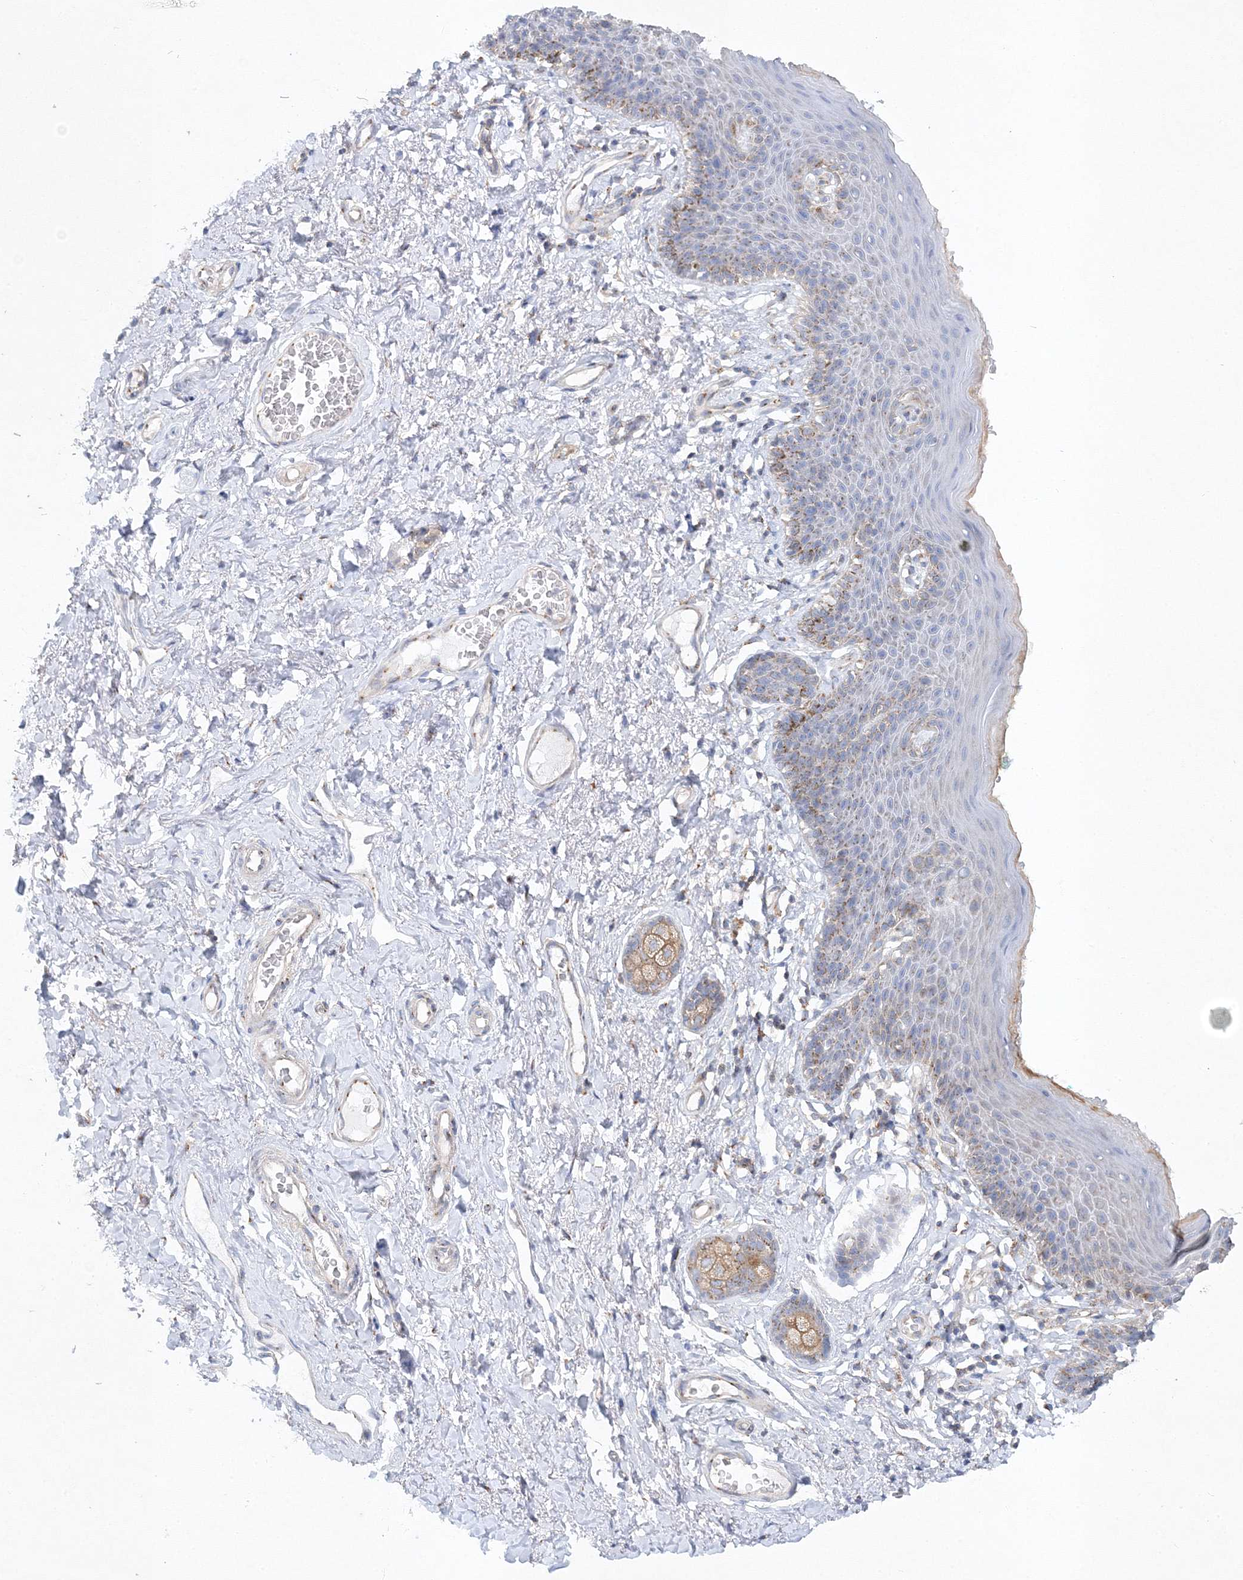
{"staining": {"intensity": "moderate", "quantity": "25%-75%", "location": "cytoplasmic/membranous"}, "tissue": "skin", "cell_type": "Epidermal cells", "image_type": "normal", "snomed": [{"axis": "morphology", "description": "Normal tissue, NOS"}, {"axis": "topography", "description": "Vulva"}], "caption": "Immunohistochemistry (IHC) micrograph of unremarkable skin stained for a protein (brown), which reveals medium levels of moderate cytoplasmic/membranous positivity in about 25%-75% of epidermal cells.", "gene": "SEC23IP", "patient": {"sex": "female", "age": 66}}